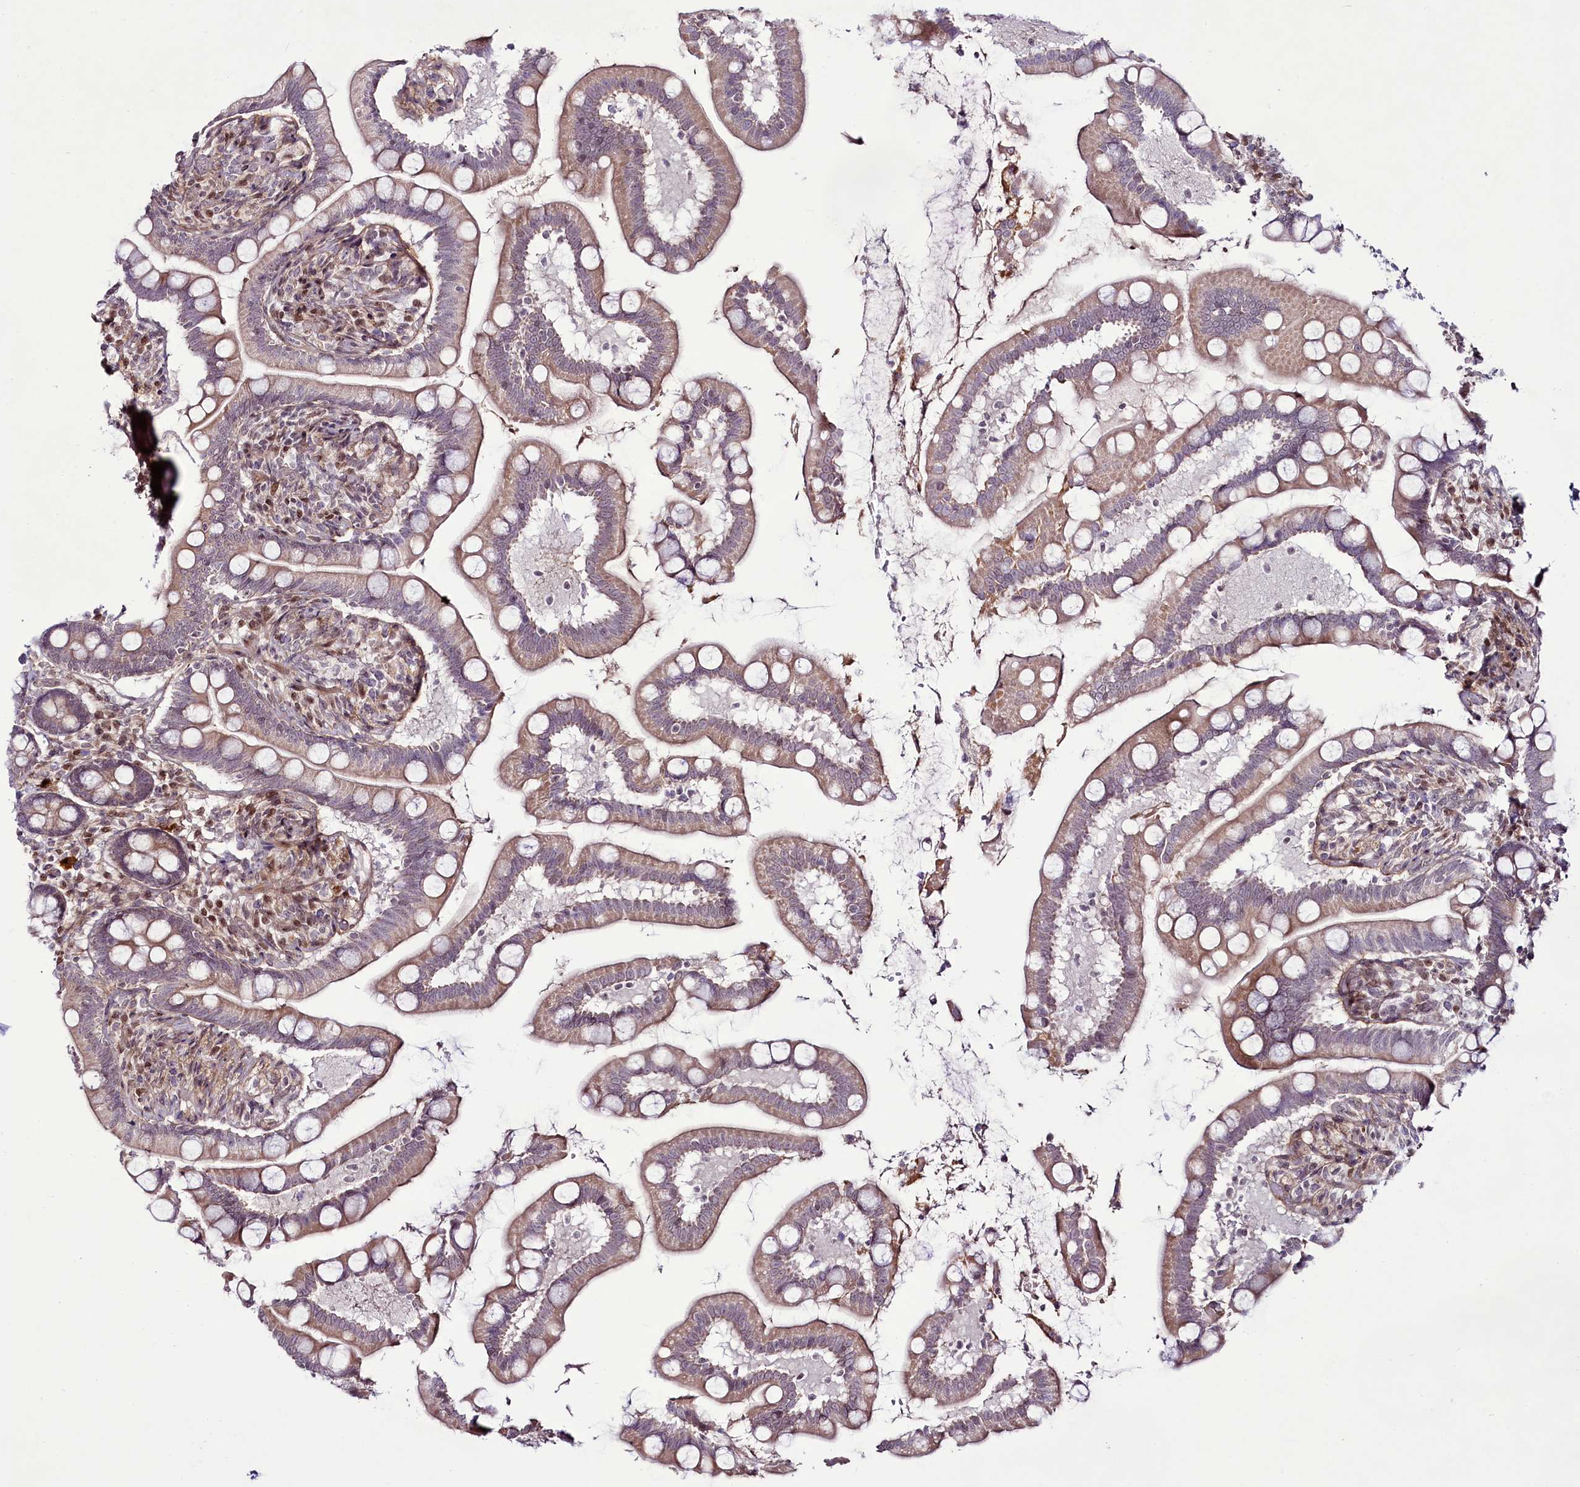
{"staining": {"intensity": "moderate", "quantity": ">75%", "location": "cytoplasmic/membranous"}, "tissue": "small intestine", "cell_type": "Glandular cells", "image_type": "normal", "snomed": [{"axis": "morphology", "description": "Normal tissue, NOS"}, {"axis": "topography", "description": "Small intestine"}], "caption": "DAB (3,3'-diaminobenzidine) immunohistochemical staining of normal small intestine exhibits moderate cytoplasmic/membranous protein staining in about >75% of glandular cells. The staining is performed using DAB (3,3'-diaminobenzidine) brown chromogen to label protein expression. The nuclei are counter-stained blue using hematoxylin.", "gene": "RSBN1", "patient": {"sex": "female", "age": 64}}